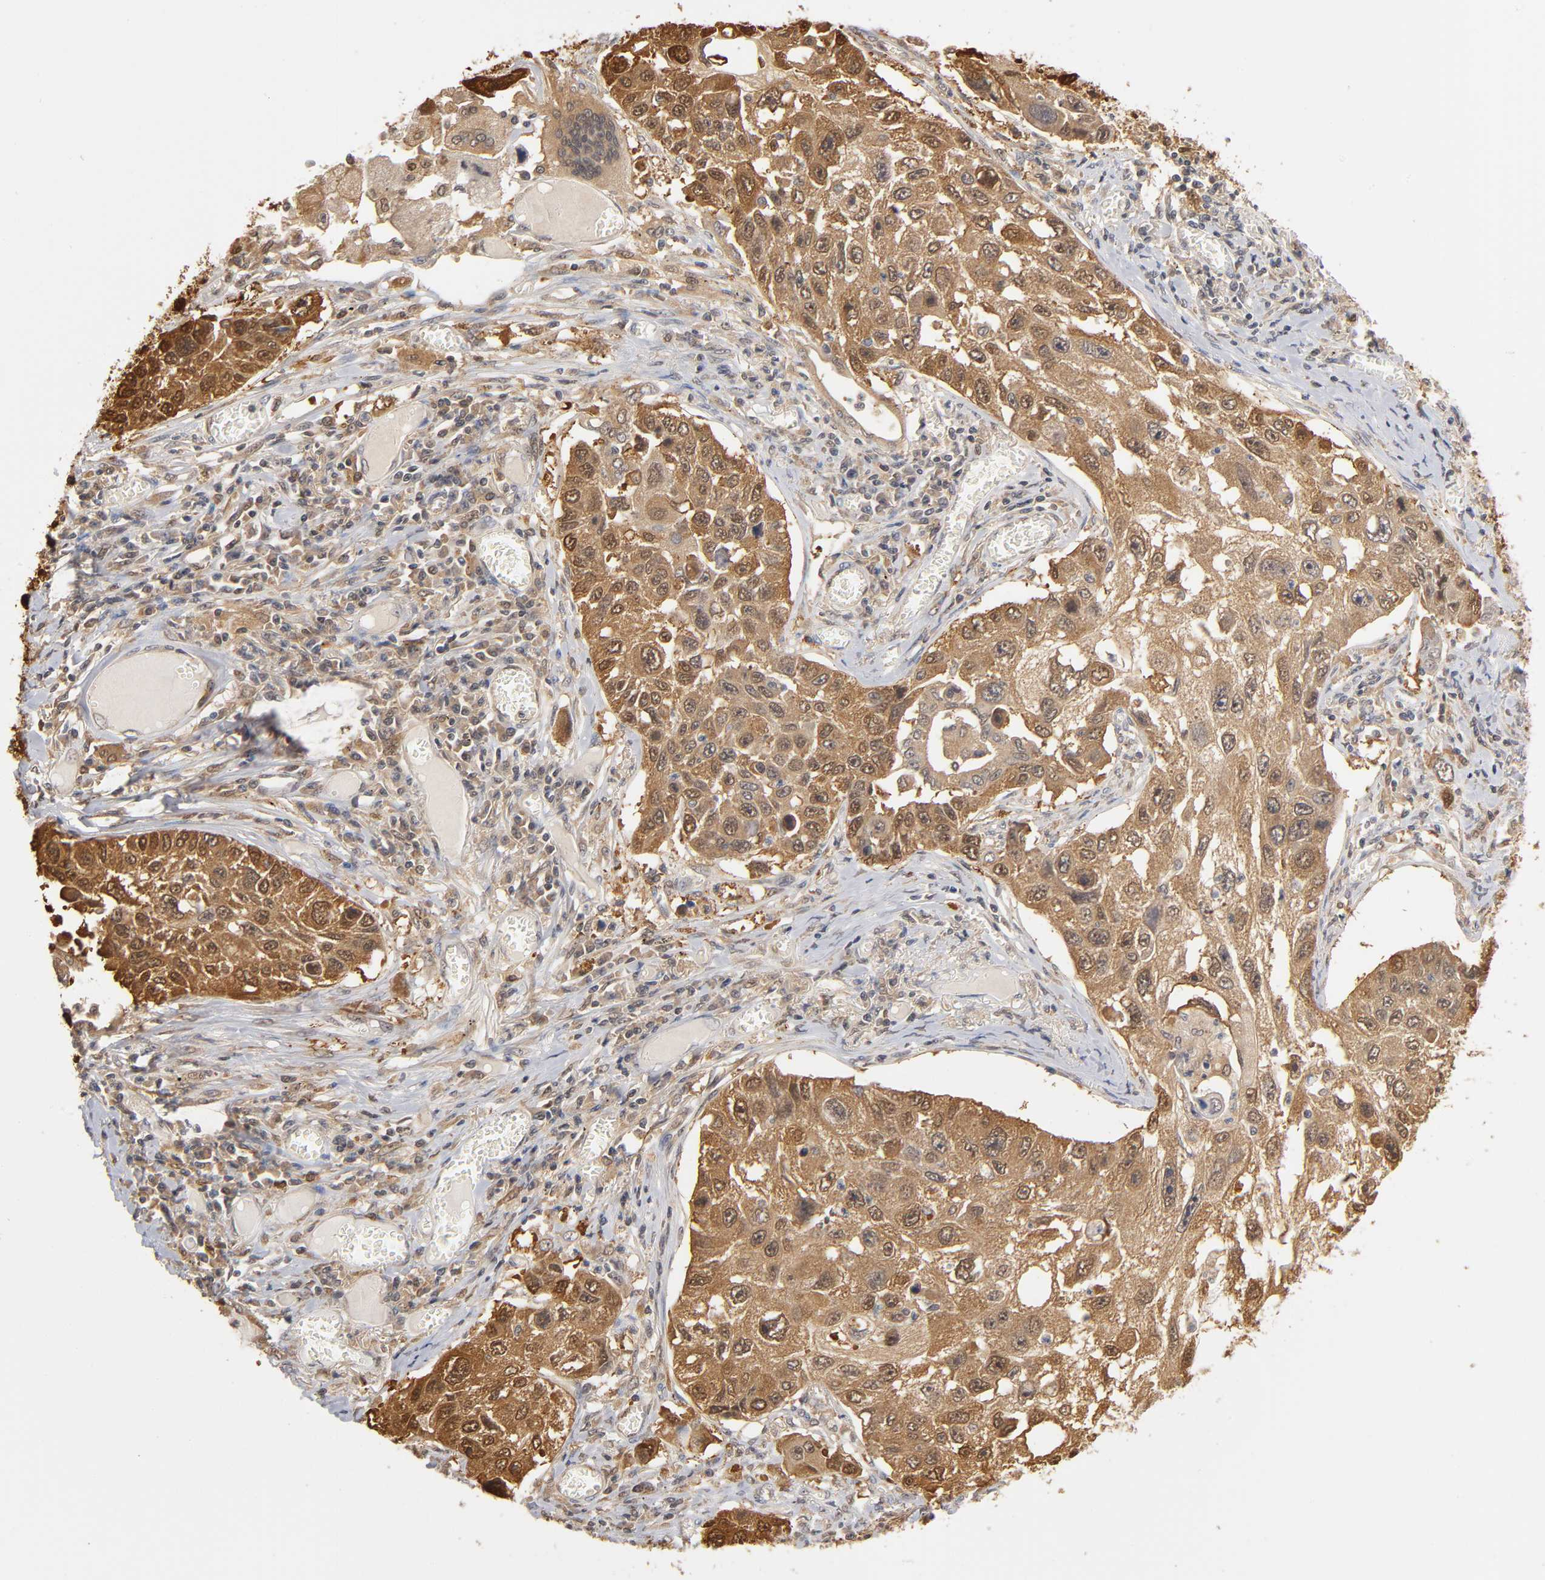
{"staining": {"intensity": "strong", "quantity": ">75%", "location": "cytoplasmic/membranous"}, "tissue": "lung cancer", "cell_type": "Tumor cells", "image_type": "cancer", "snomed": [{"axis": "morphology", "description": "Squamous cell carcinoma, NOS"}, {"axis": "topography", "description": "Lung"}], "caption": "This photomicrograph displays immunohistochemistry (IHC) staining of human lung cancer (squamous cell carcinoma), with high strong cytoplasmic/membranous expression in approximately >75% of tumor cells.", "gene": "DFFB", "patient": {"sex": "male", "age": 71}}